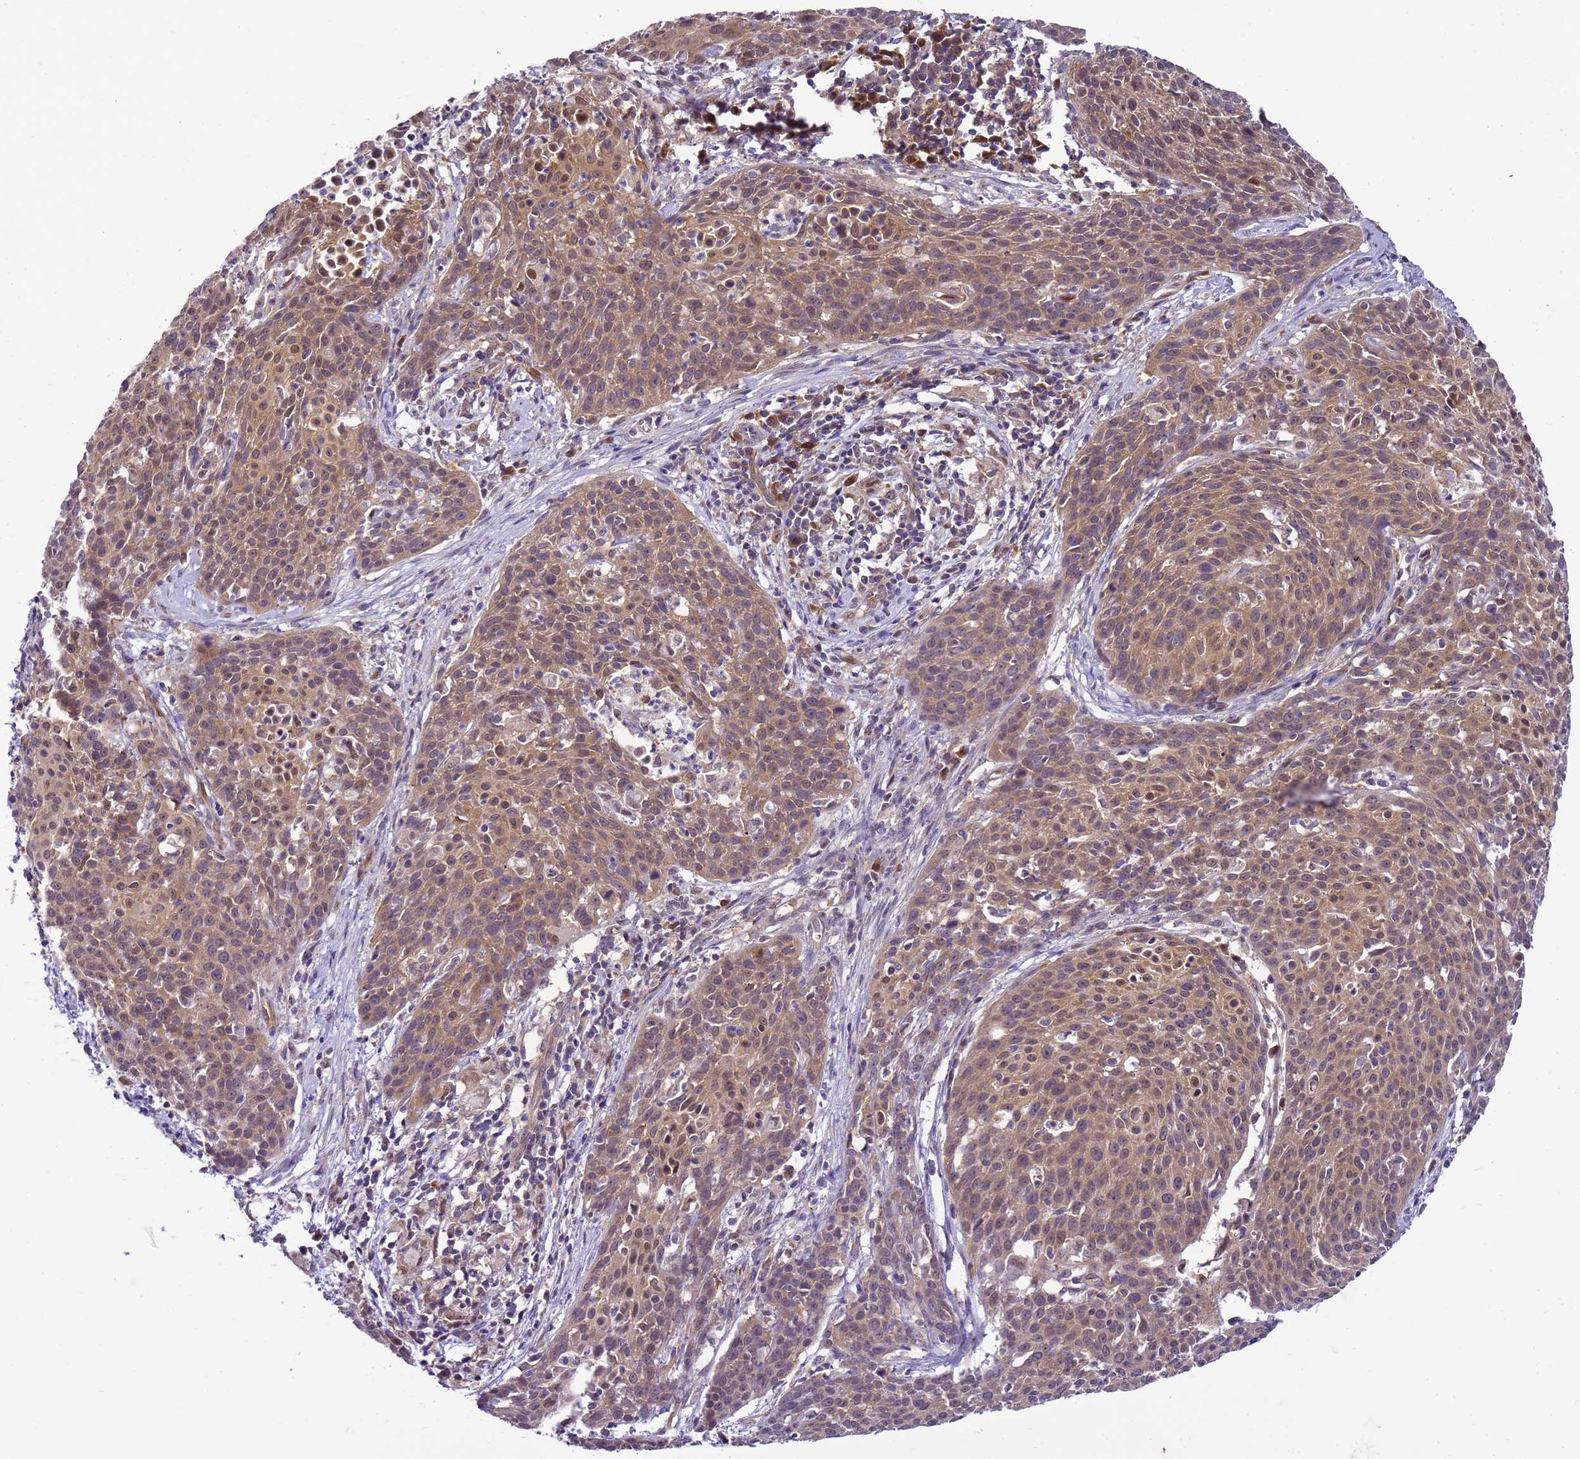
{"staining": {"intensity": "moderate", "quantity": ">75%", "location": "cytoplasmic/membranous,nuclear"}, "tissue": "cervical cancer", "cell_type": "Tumor cells", "image_type": "cancer", "snomed": [{"axis": "morphology", "description": "Squamous cell carcinoma, NOS"}, {"axis": "topography", "description": "Cervix"}], "caption": "A brown stain shows moderate cytoplasmic/membranous and nuclear positivity of a protein in human cervical cancer tumor cells.", "gene": "DDI2", "patient": {"sex": "female", "age": 38}}